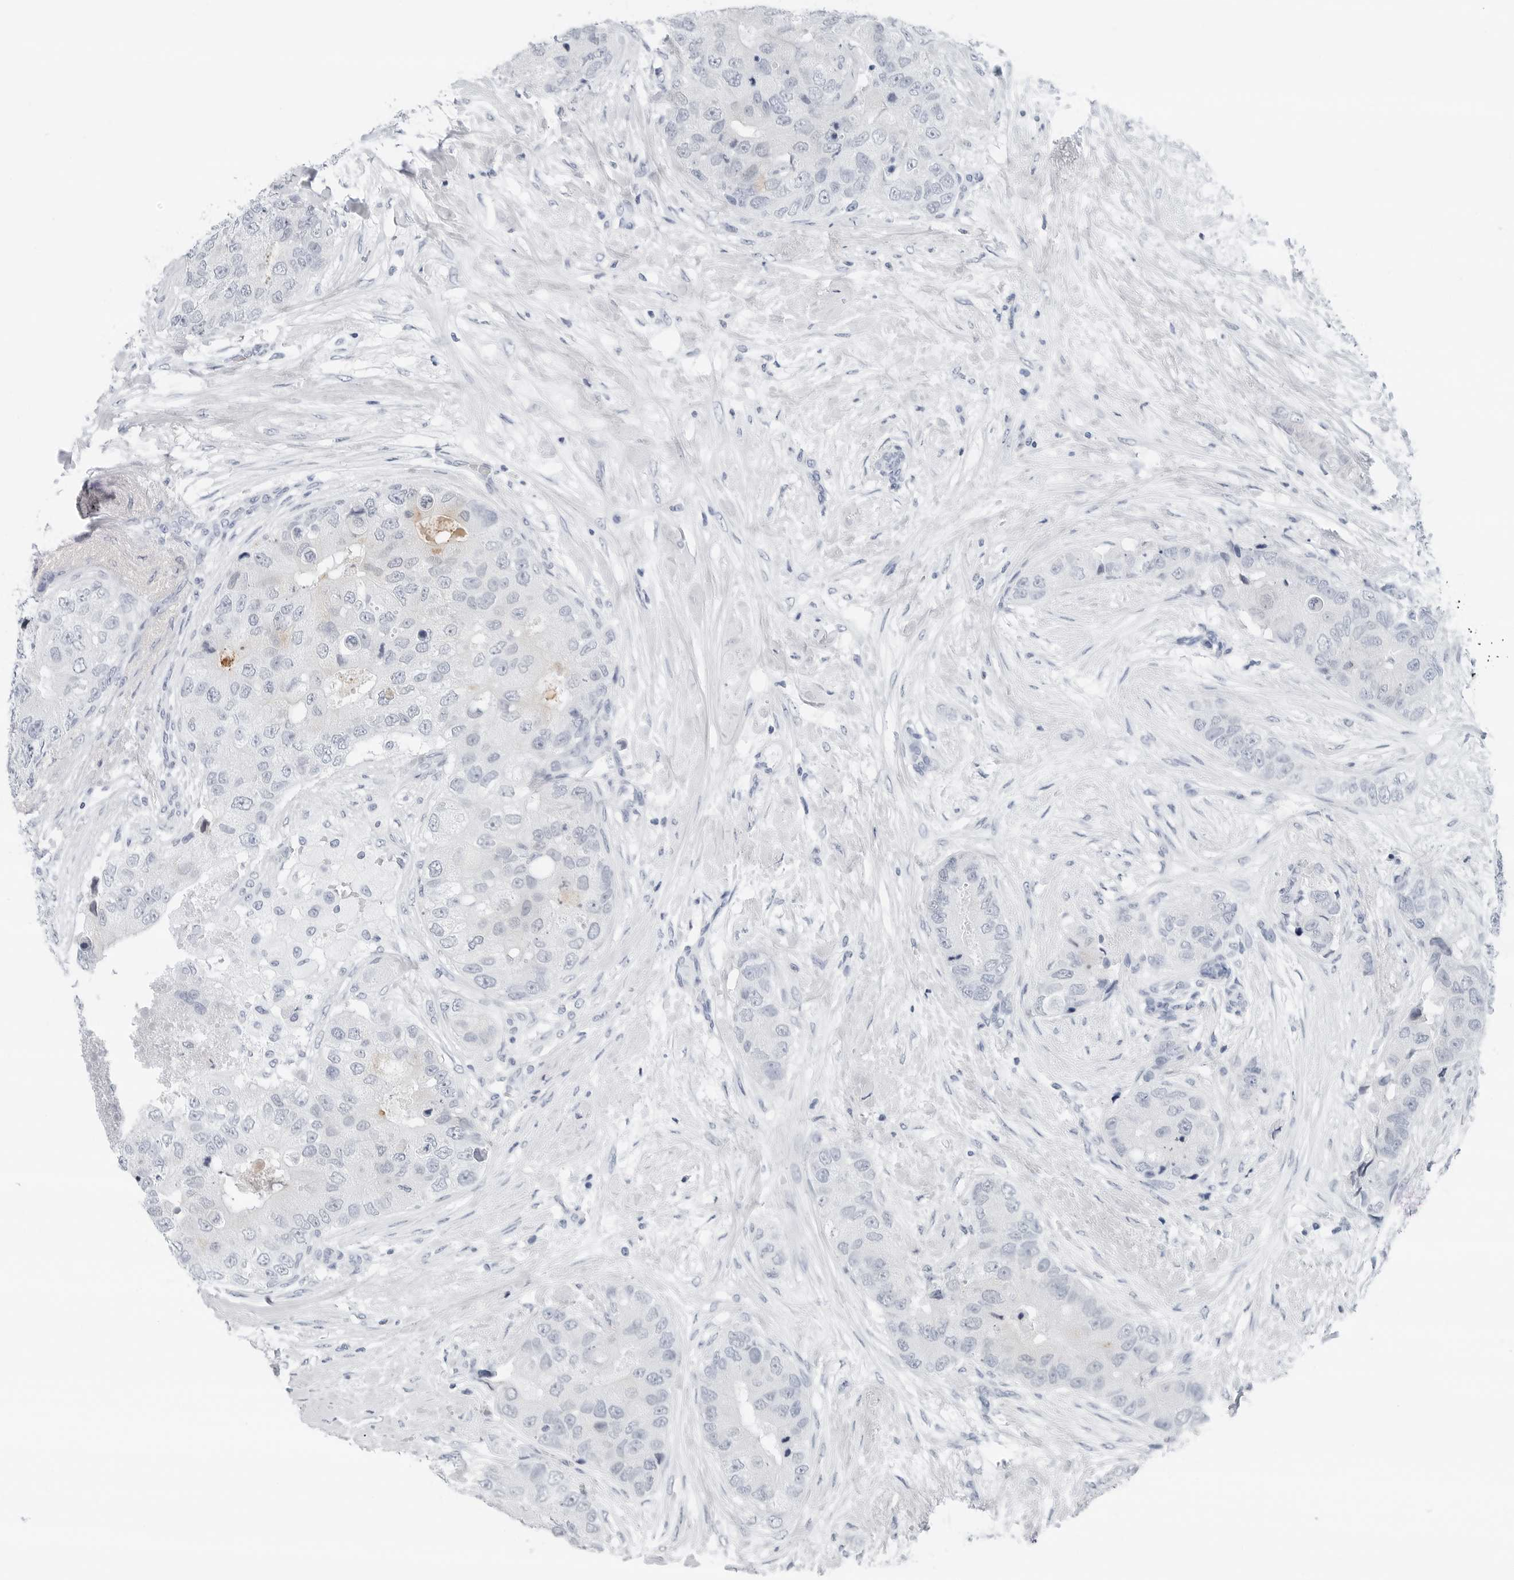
{"staining": {"intensity": "negative", "quantity": "none", "location": "none"}, "tissue": "breast cancer", "cell_type": "Tumor cells", "image_type": "cancer", "snomed": [{"axis": "morphology", "description": "Duct carcinoma"}, {"axis": "topography", "description": "Breast"}], "caption": "This is an immunohistochemistry (IHC) micrograph of human intraductal carcinoma (breast). There is no staining in tumor cells.", "gene": "SLPI", "patient": {"sex": "female", "age": 62}}